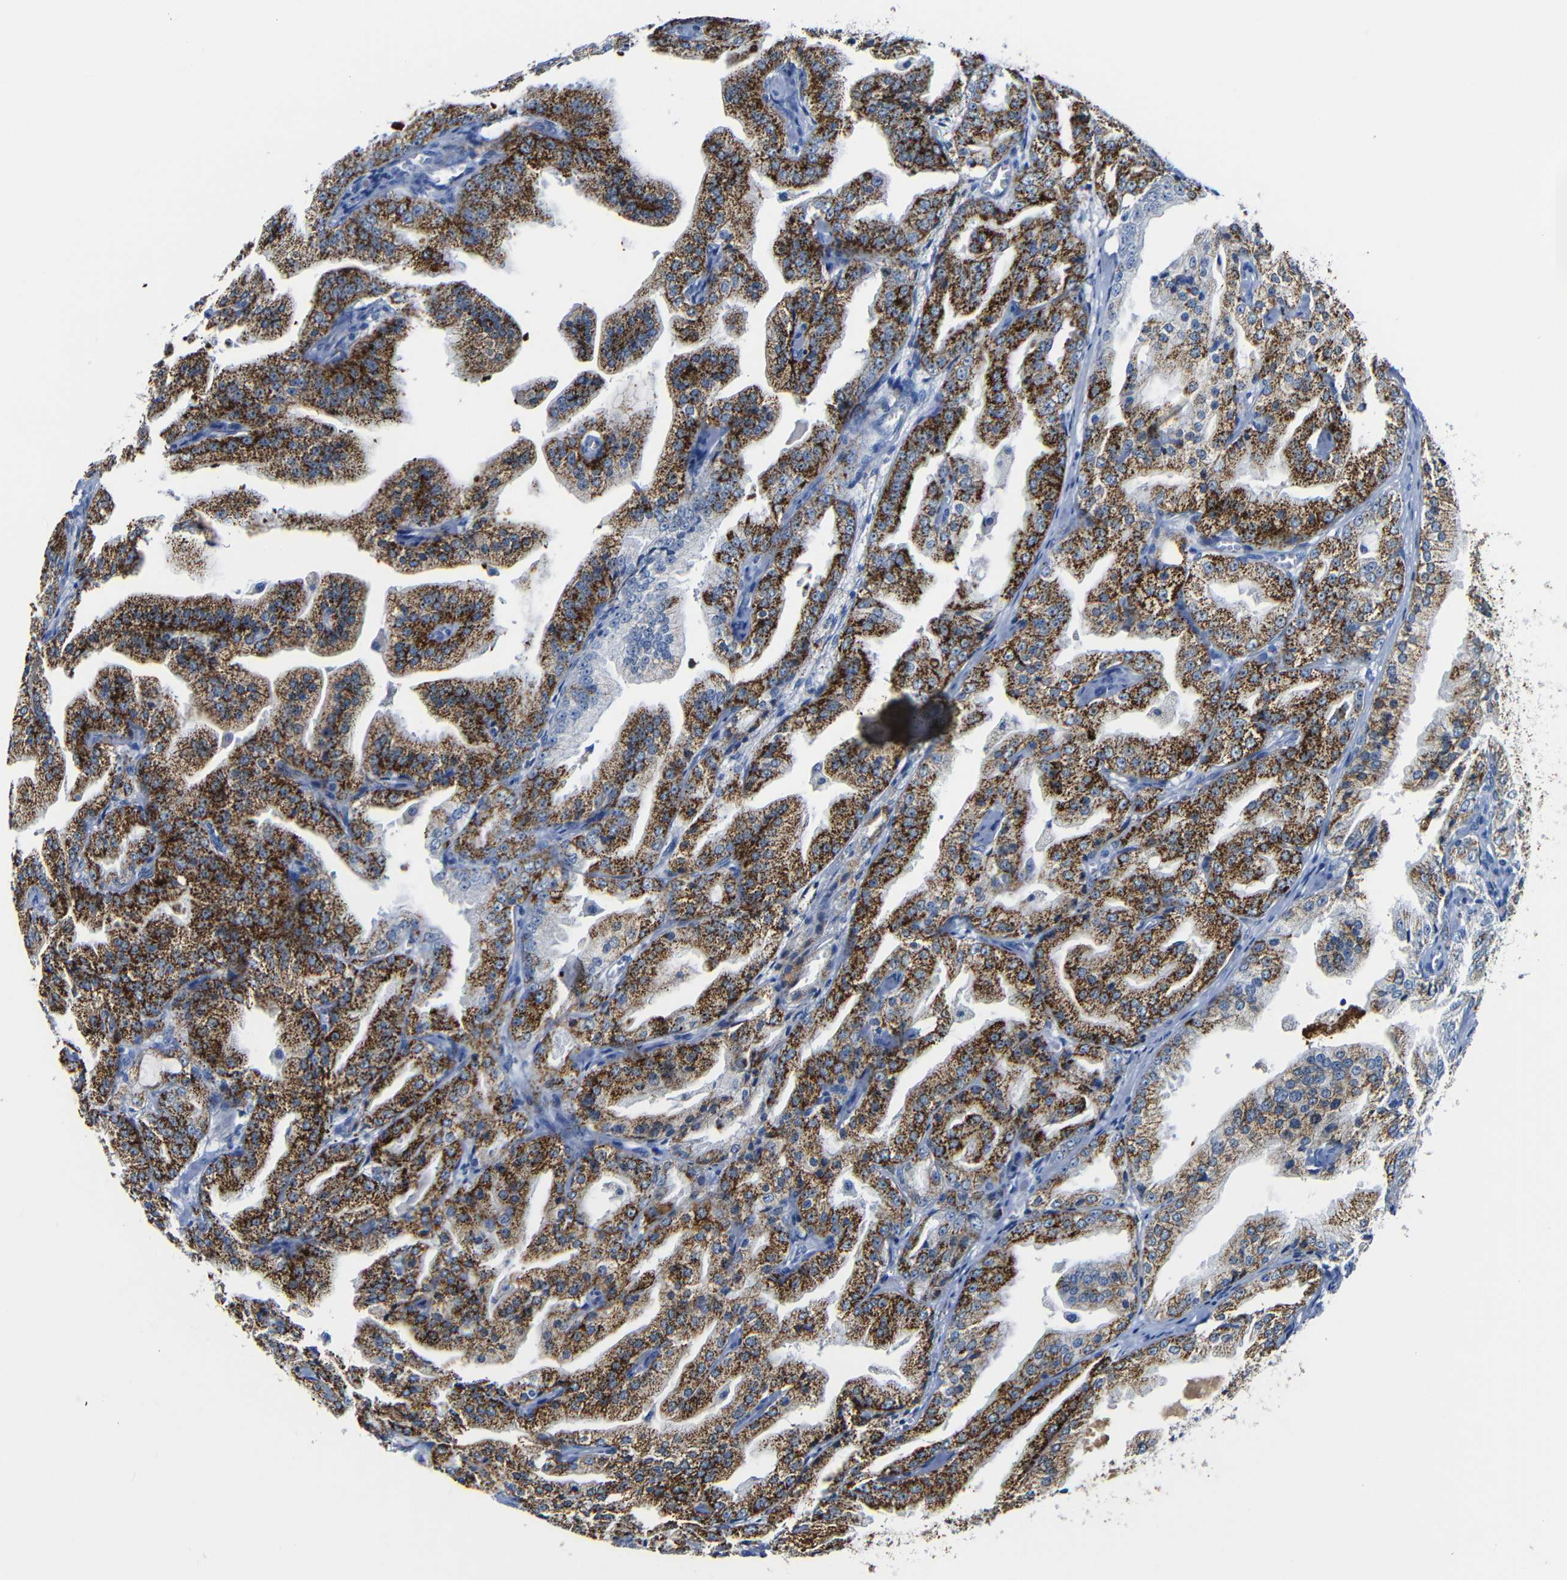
{"staining": {"intensity": "strong", "quantity": ">75%", "location": "cytoplasmic/membranous"}, "tissue": "prostate cancer", "cell_type": "Tumor cells", "image_type": "cancer", "snomed": [{"axis": "morphology", "description": "Adenocarcinoma, High grade"}, {"axis": "topography", "description": "Prostate"}], "caption": "Immunohistochemical staining of human adenocarcinoma (high-grade) (prostate) displays strong cytoplasmic/membranous protein expression in approximately >75% of tumor cells.", "gene": "C15orf48", "patient": {"sex": "male", "age": 61}}